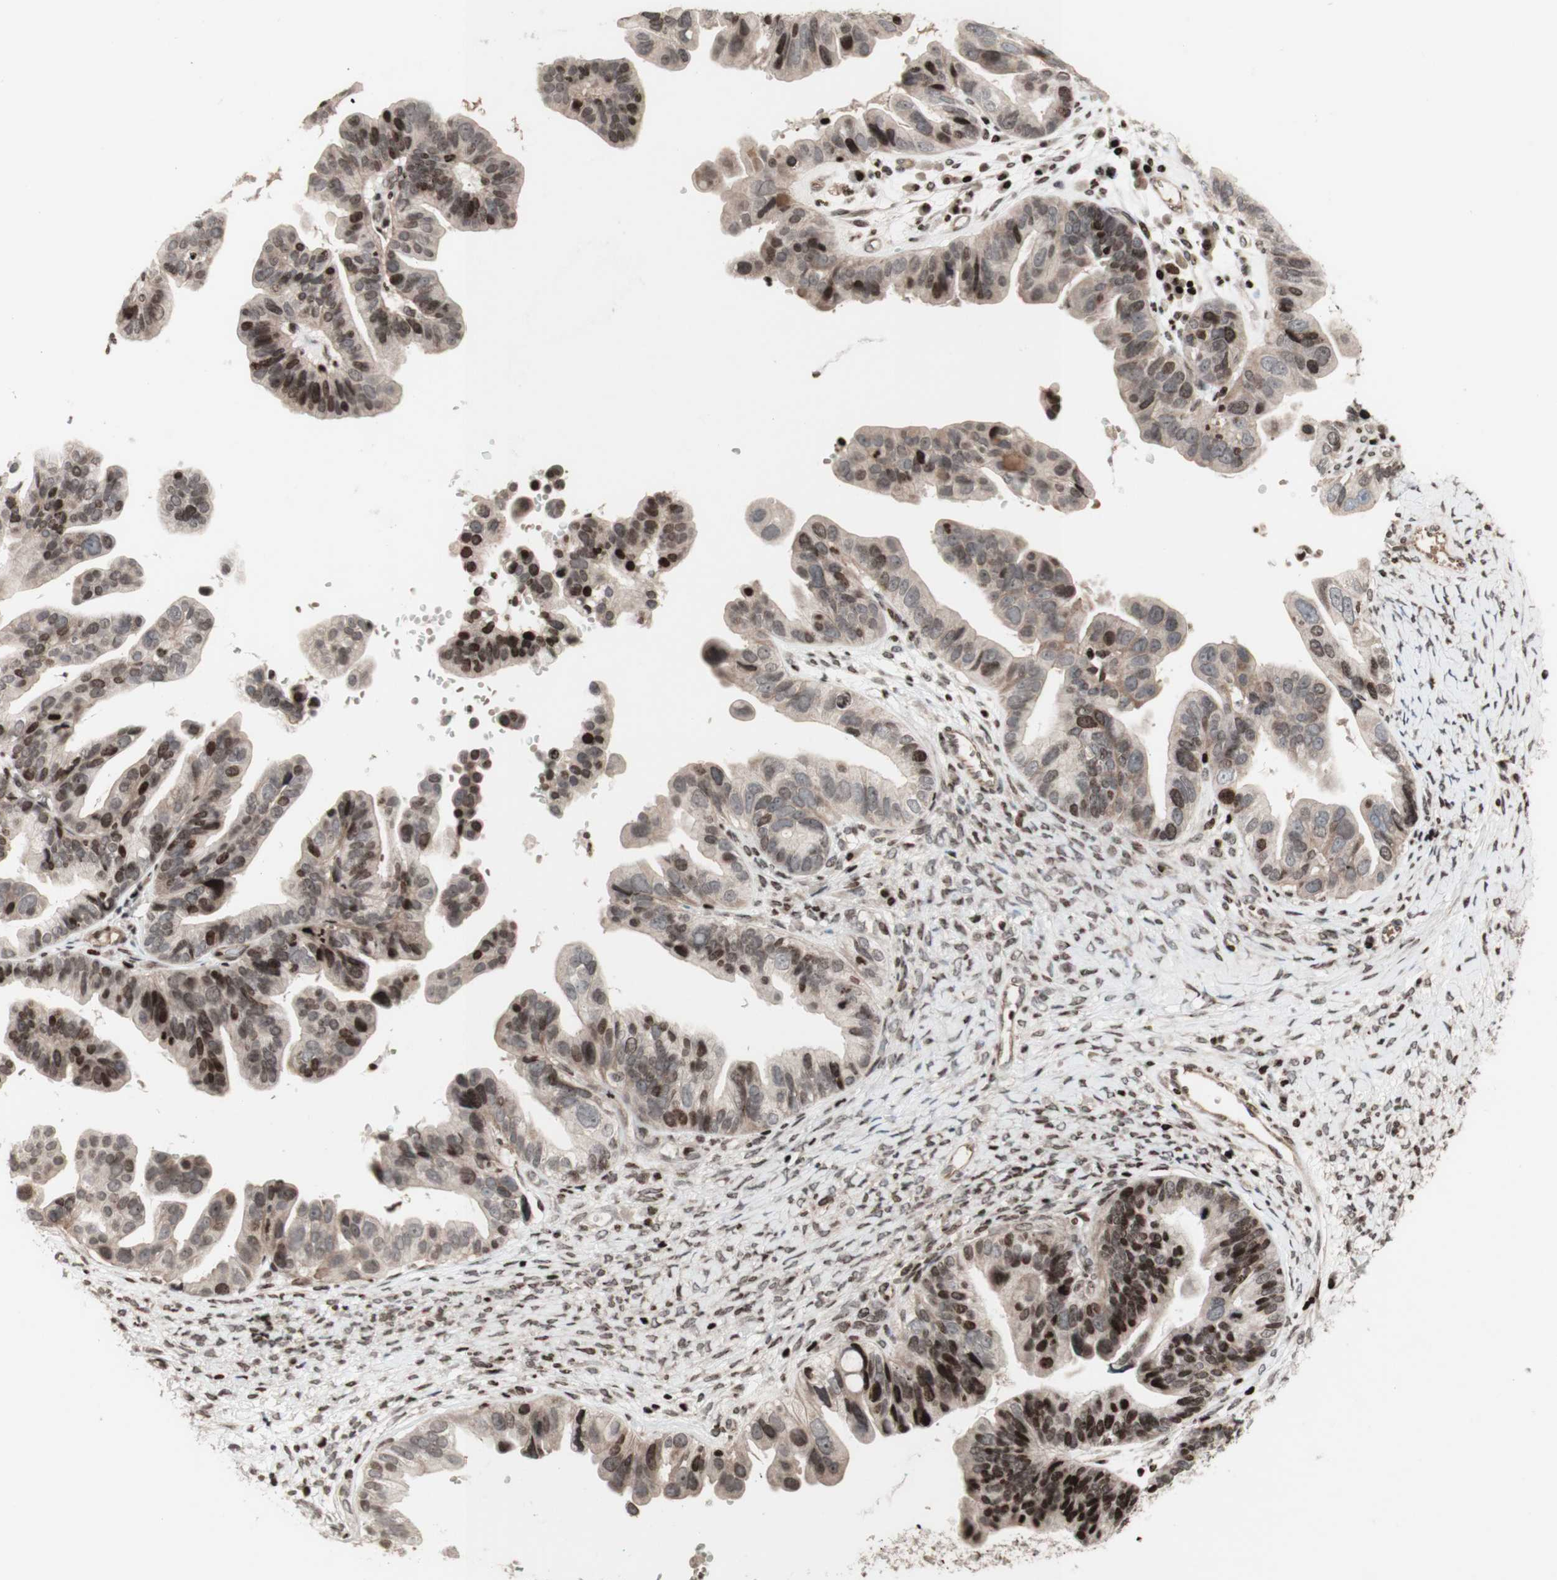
{"staining": {"intensity": "moderate", "quantity": "<25%", "location": "cytoplasmic/membranous,nuclear"}, "tissue": "ovarian cancer", "cell_type": "Tumor cells", "image_type": "cancer", "snomed": [{"axis": "morphology", "description": "Cystadenocarcinoma, serous, NOS"}, {"axis": "topography", "description": "Ovary"}], "caption": "Immunohistochemistry (IHC) histopathology image of neoplastic tissue: human ovarian cancer (serous cystadenocarcinoma) stained using immunohistochemistry exhibits low levels of moderate protein expression localized specifically in the cytoplasmic/membranous and nuclear of tumor cells, appearing as a cytoplasmic/membranous and nuclear brown color.", "gene": "POLA1", "patient": {"sex": "female", "age": 56}}